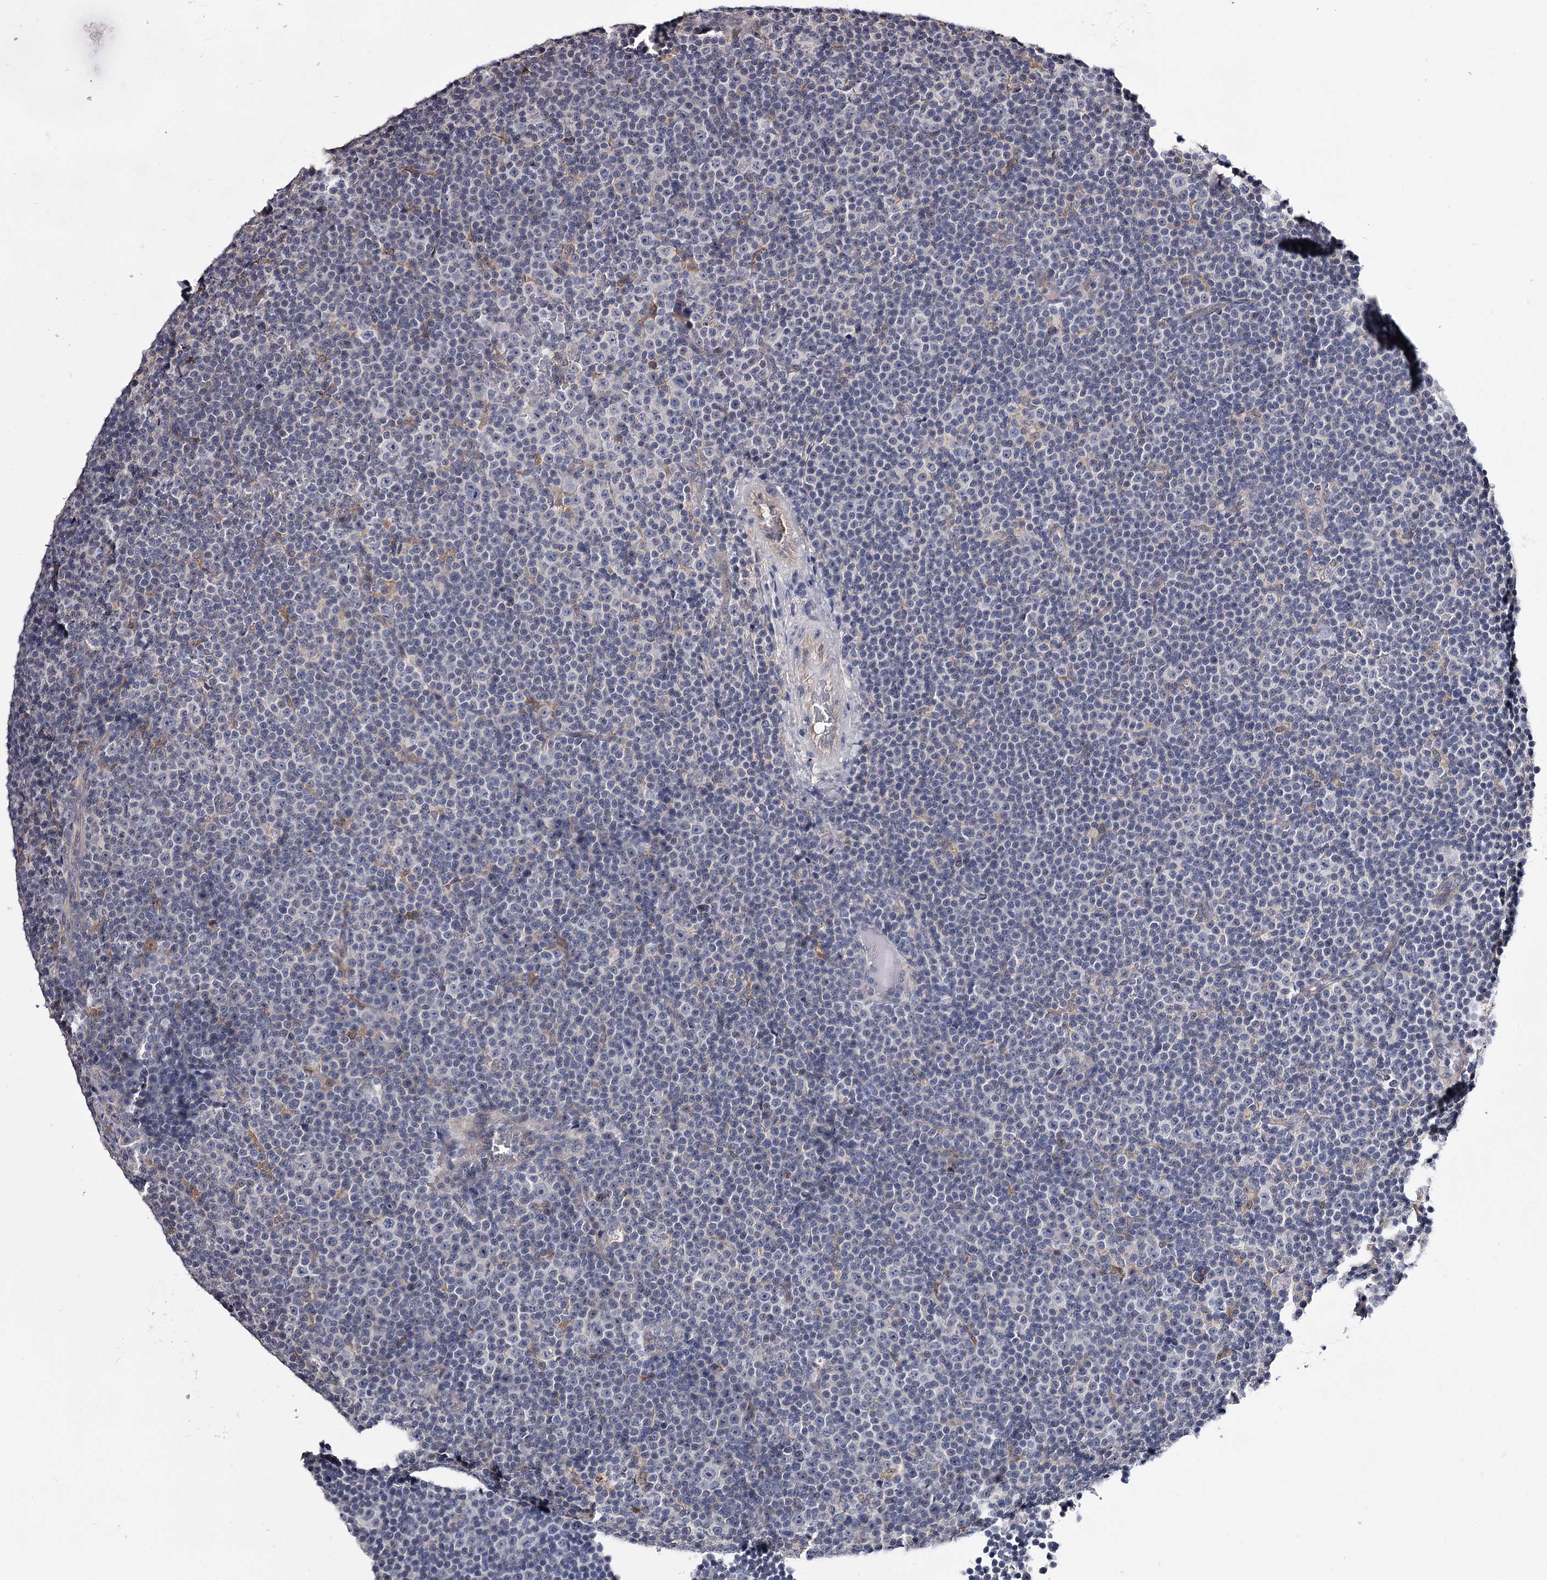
{"staining": {"intensity": "negative", "quantity": "none", "location": "none"}, "tissue": "lymphoma", "cell_type": "Tumor cells", "image_type": "cancer", "snomed": [{"axis": "morphology", "description": "Malignant lymphoma, non-Hodgkin's type, Low grade"}, {"axis": "topography", "description": "Lymph node"}], "caption": "A photomicrograph of lymphoma stained for a protein displays no brown staining in tumor cells.", "gene": "GSTO1", "patient": {"sex": "female", "age": 67}}